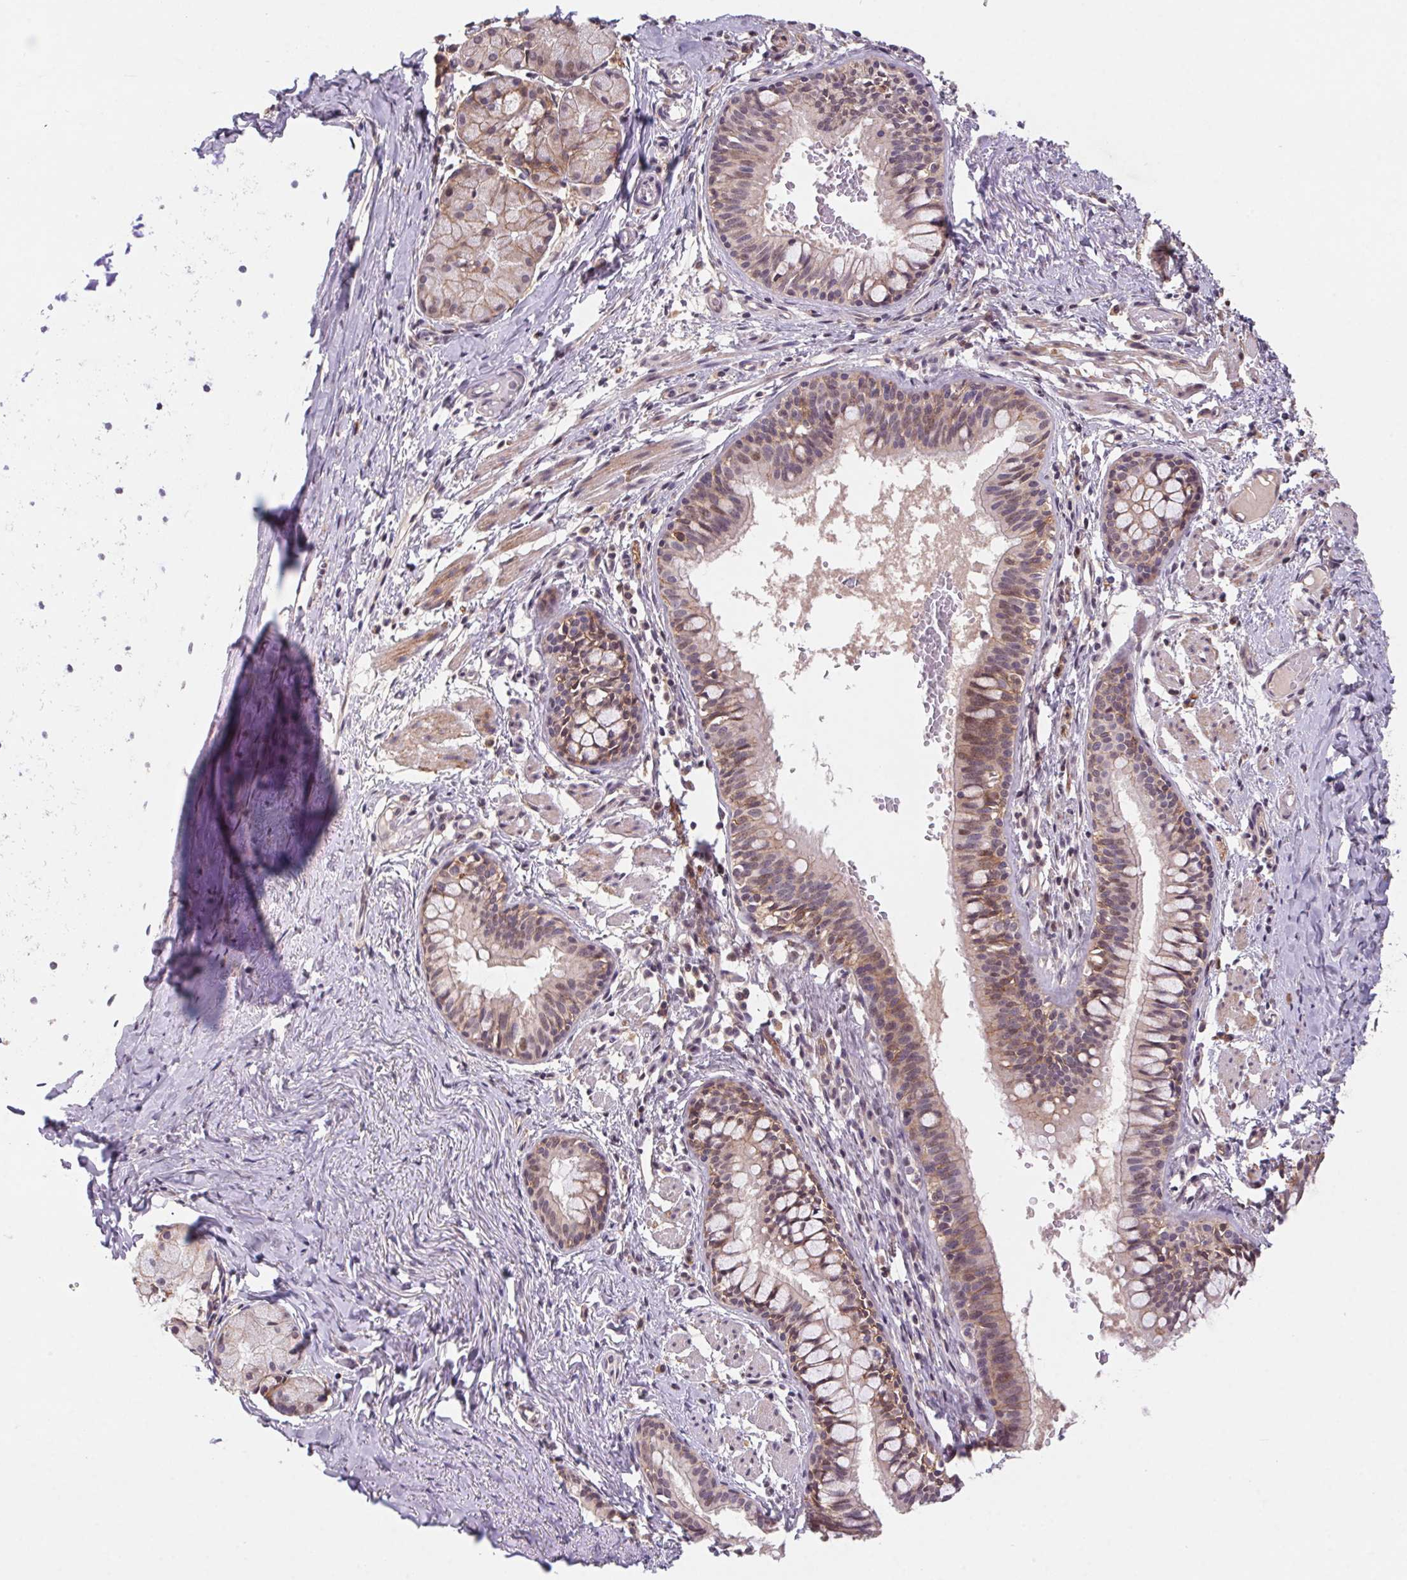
{"staining": {"intensity": "weak", "quantity": "25%-75%", "location": "cytoplasmic/membranous"}, "tissue": "bronchus", "cell_type": "Respiratory epithelial cells", "image_type": "normal", "snomed": [{"axis": "morphology", "description": "Normal tissue, NOS"}, {"axis": "topography", "description": "Bronchus"}], "caption": "Immunohistochemistry (IHC) micrograph of normal bronchus: bronchus stained using immunohistochemistry shows low levels of weak protein expression localized specifically in the cytoplasmic/membranous of respiratory epithelial cells, appearing as a cytoplasmic/membranous brown color.", "gene": "SLC52A2", "patient": {"sex": "male", "age": 1}}